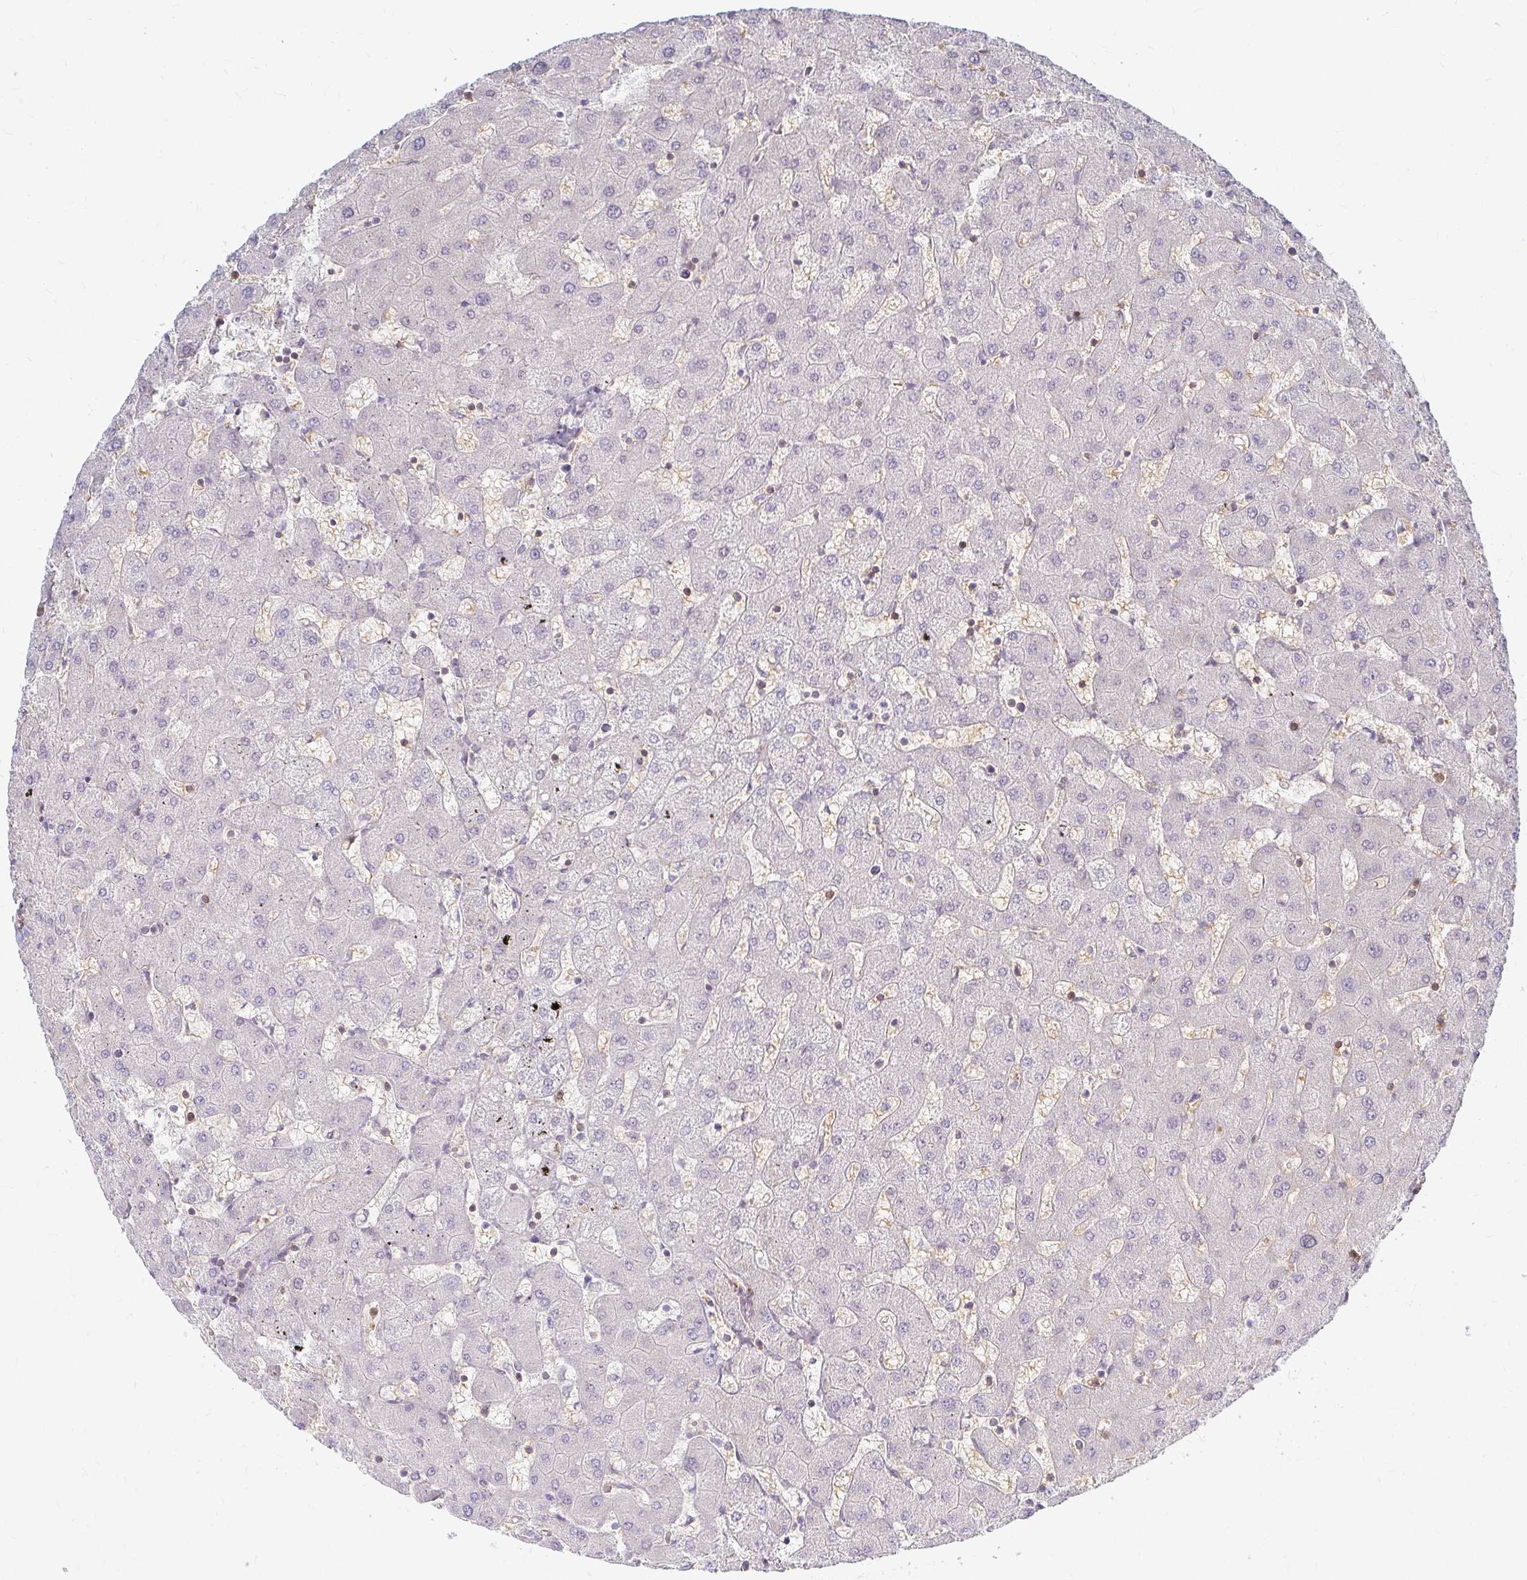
{"staining": {"intensity": "negative", "quantity": "none", "location": "none"}, "tissue": "liver", "cell_type": "Cholangiocytes", "image_type": "normal", "snomed": [{"axis": "morphology", "description": "Normal tissue, NOS"}, {"axis": "topography", "description": "Liver"}], "caption": "A photomicrograph of liver stained for a protein exhibits no brown staining in cholangiocytes.", "gene": "CAST", "patient": {"sex": "female", "age": 63}}